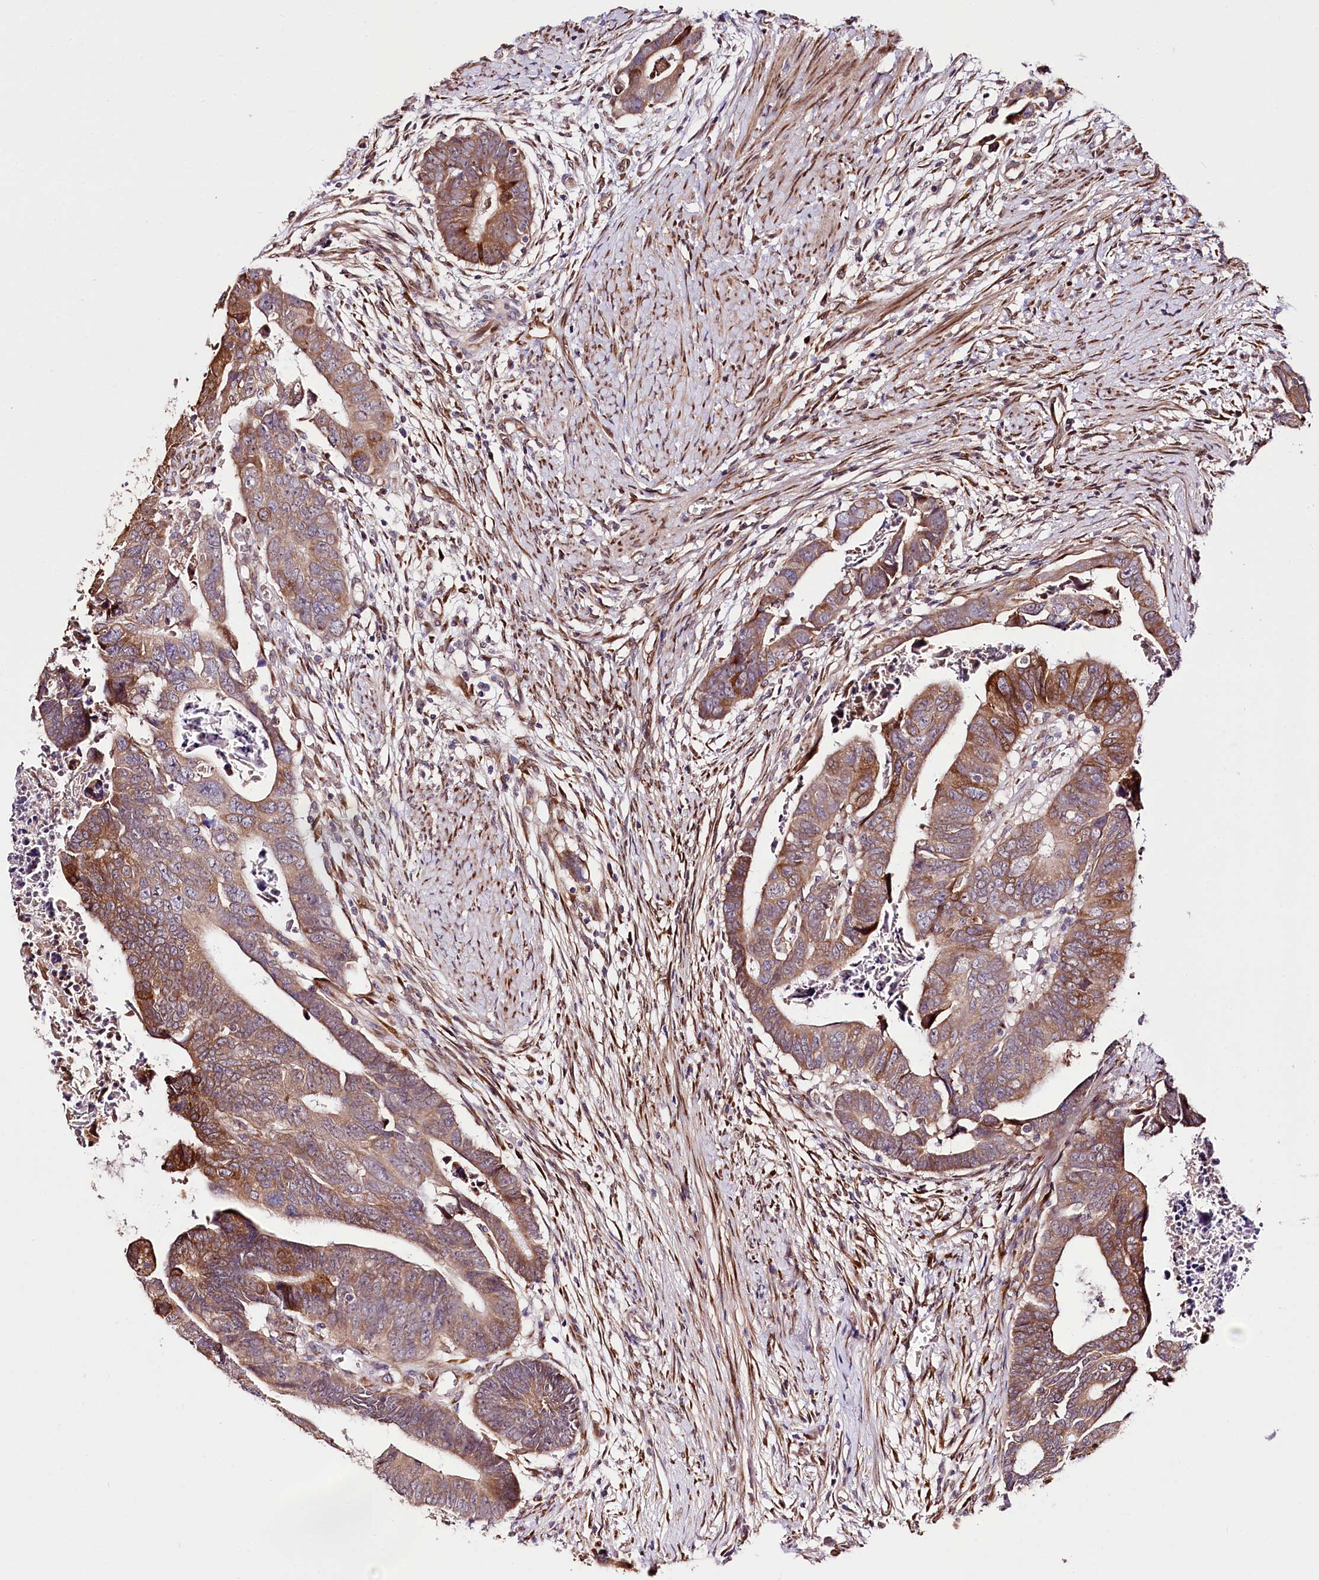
{"staining": {"intensity": "moderate", "quantity": ">75%", "location": "cytoplasmic/membranous"}, "tissue": "colorectal cancer", "cell_type": "Tumor cells", "image_type": "cancer", "snomed": [{"axis": "morphology", "description": "Adenocarcinoma, NOS"}, {"axis": "topography", "description": "Rectum"}], "caption": "An image showing moderate cytoplasmic/membranous expression in about >75% of tumor cells in colorectal cancer, as visualized by brown immunohistochemical staining.", "gene": "CUTC", "patient": {"sex": "female", "age": 65}}